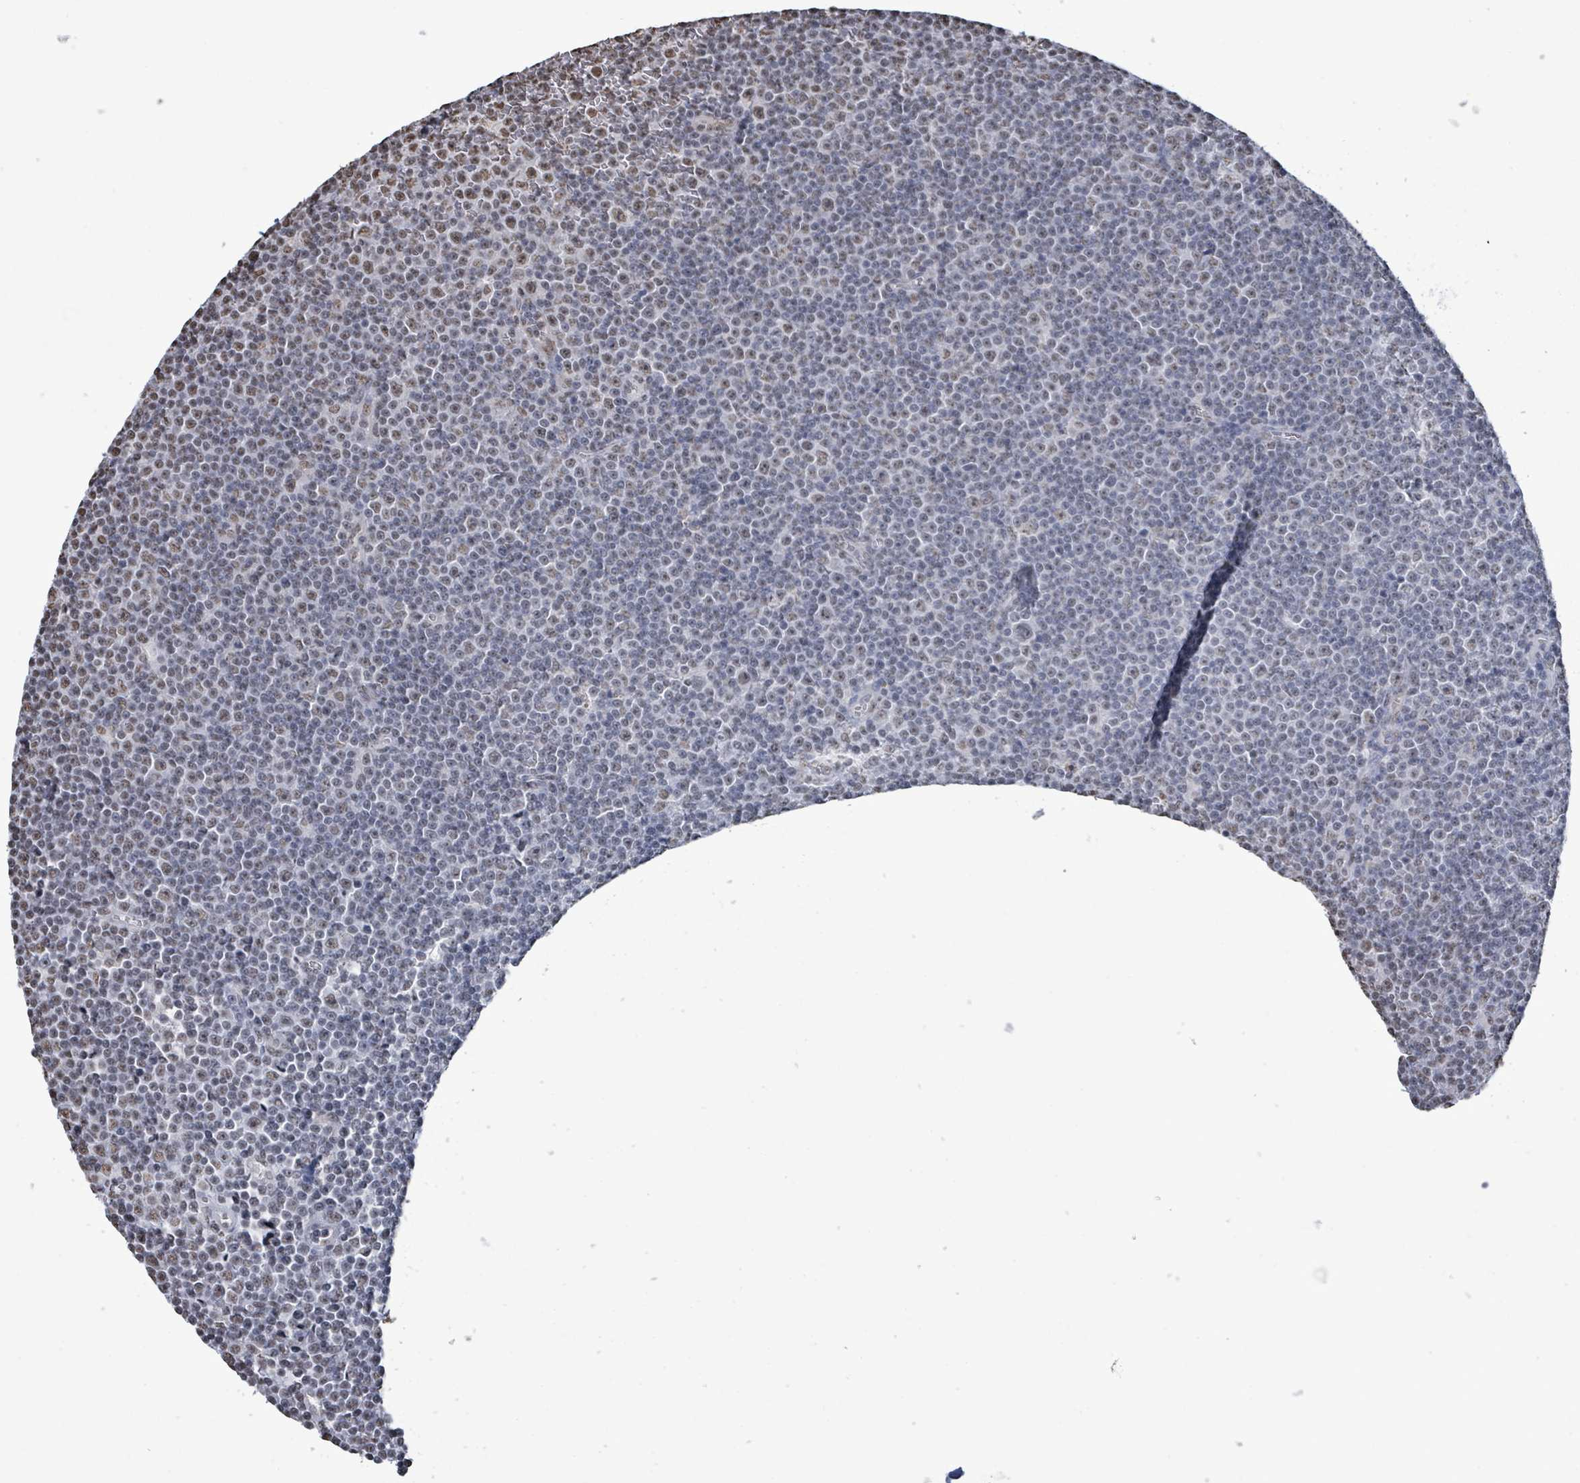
{"staining": {"intensity": "weak", "quantity": "<25%", "location": "nuclear"}, "tissue": "lymphoma", "cell_type": "Tumor cells", "image_type": "cancer", "snomed": [{"axis": "morphology", "description": "Malignant lymphoma, non-Hodgkin's type, Low grade"}, {"axis": "topography", "description": "Lymph node"}], "caption": "Micrograph shows no significant protein expression in tumor cells of malignant lymphoma, non-Hodgkin's type (low-grade).", "gene": "SAMD14", "patient": {"sex": "female", "age": 67}}